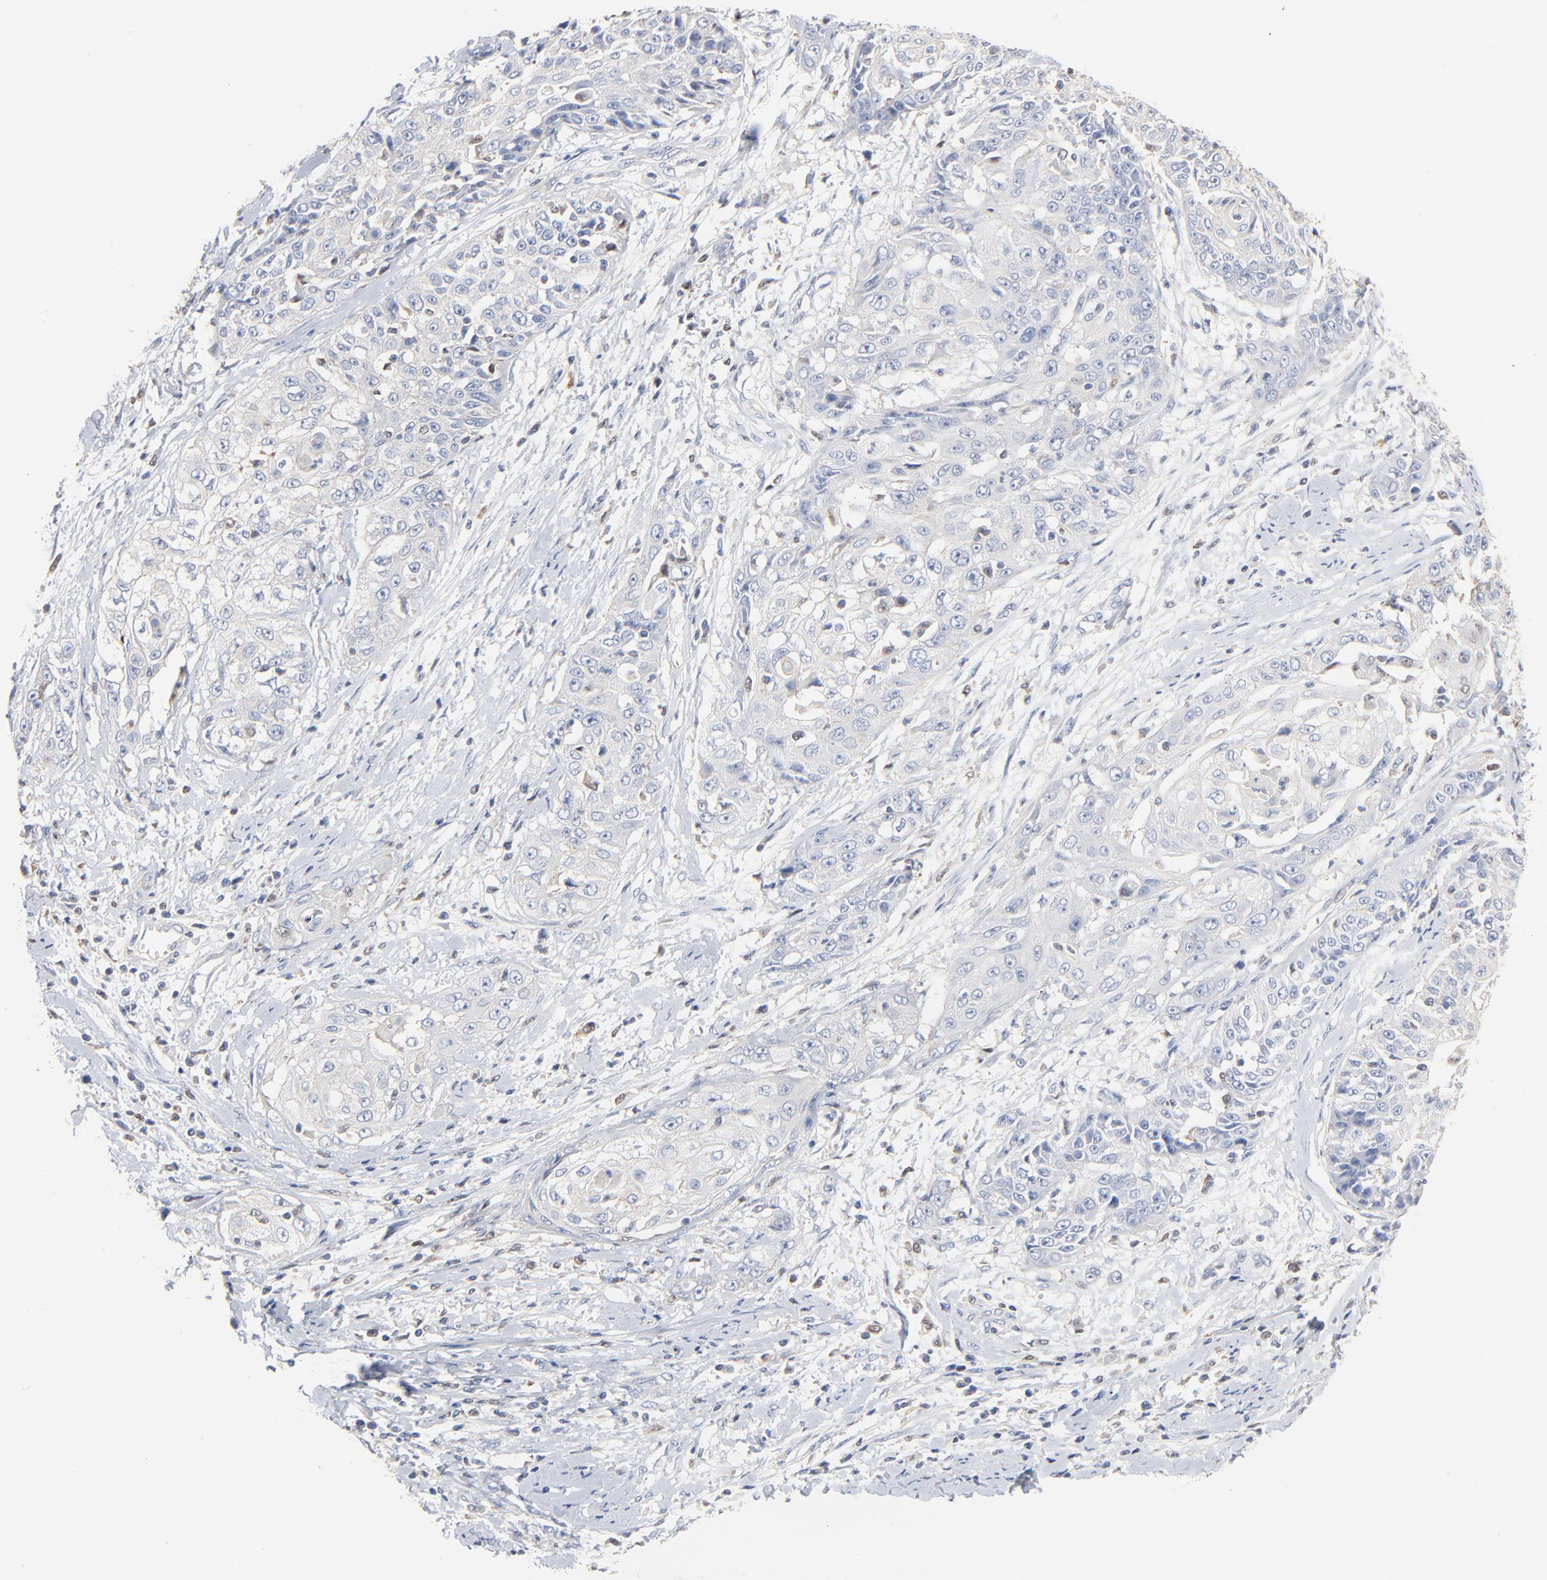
{"staining": {"intensity": "negative", "quantity": "none", "location": "none"}, "tissue": "cervical cancer", "cell_type": "Tumor cells", "image_type": "cancer", "snomed": [{"axis": "morphology", "description": "Squamous cell carcinoma, NOS"}, {"axis": "topography", "description": "Cervix"}], "caption": "Tumor cells are negative for brown protein staining in squamous cell carcinoma (cervical).", "gene": "ARHGEF6", "patient": {"sex": "female", "age": 64}}